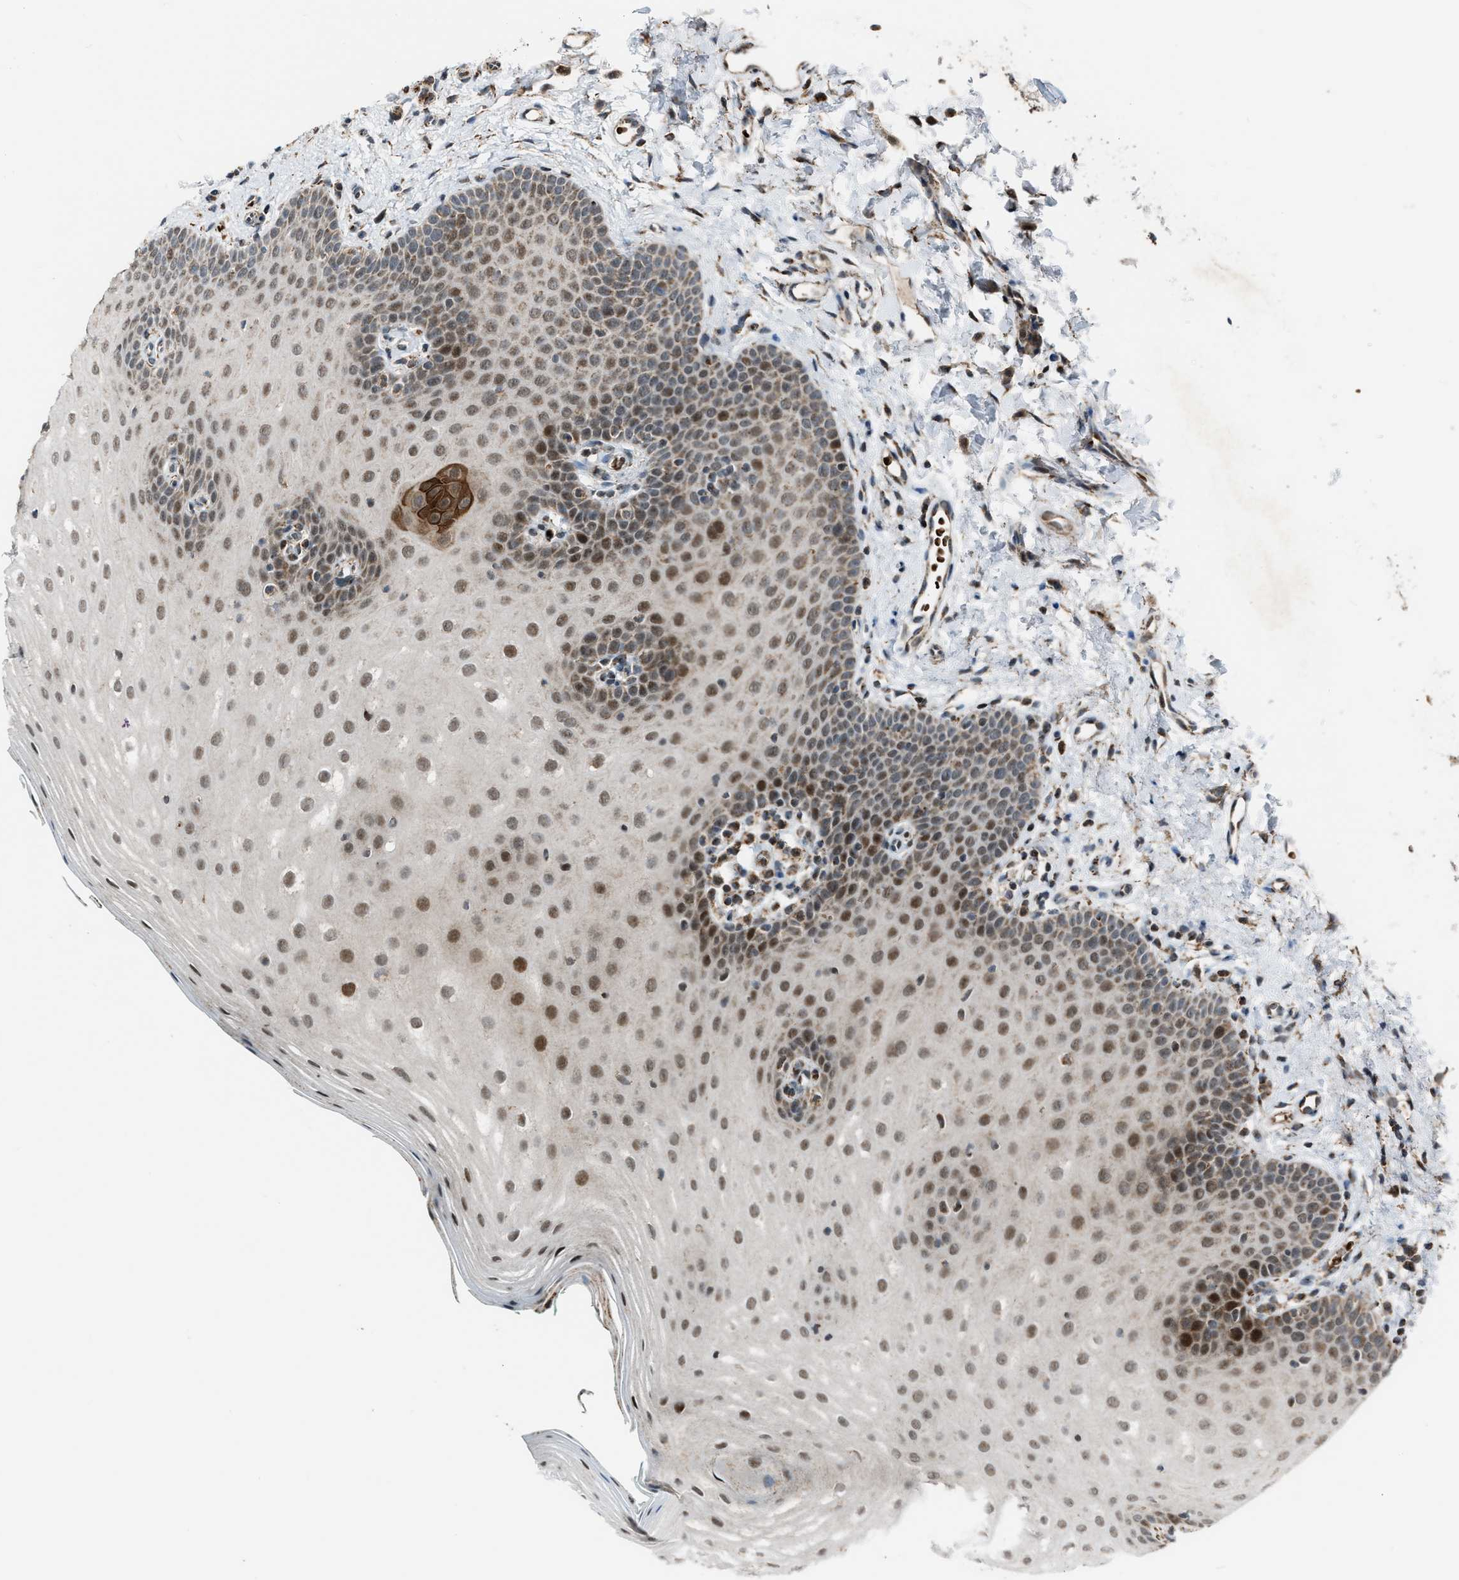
{"staining": {"intensity": "moderate", "quantity": "25%-75%", "location": "nuclear"}, "tissue": "oral mucosa", "cell_type": "Squamous epithelial cells", "image_type": "normal", "snomed": [{"axis": "morphology", "description": "Normal tissue, NOS"}, {"axis": "topography", "description": "Skin"}, {"axis": "topography", "description": "Oral tissue"}], "caption": "Protein expression analysis of normal oral mucosa displays moderate nuclear staining in about 25%-75% of squamous epithelial cells.", "gene": "CHN2", "patient": {"sex": "male", "age": 84}}